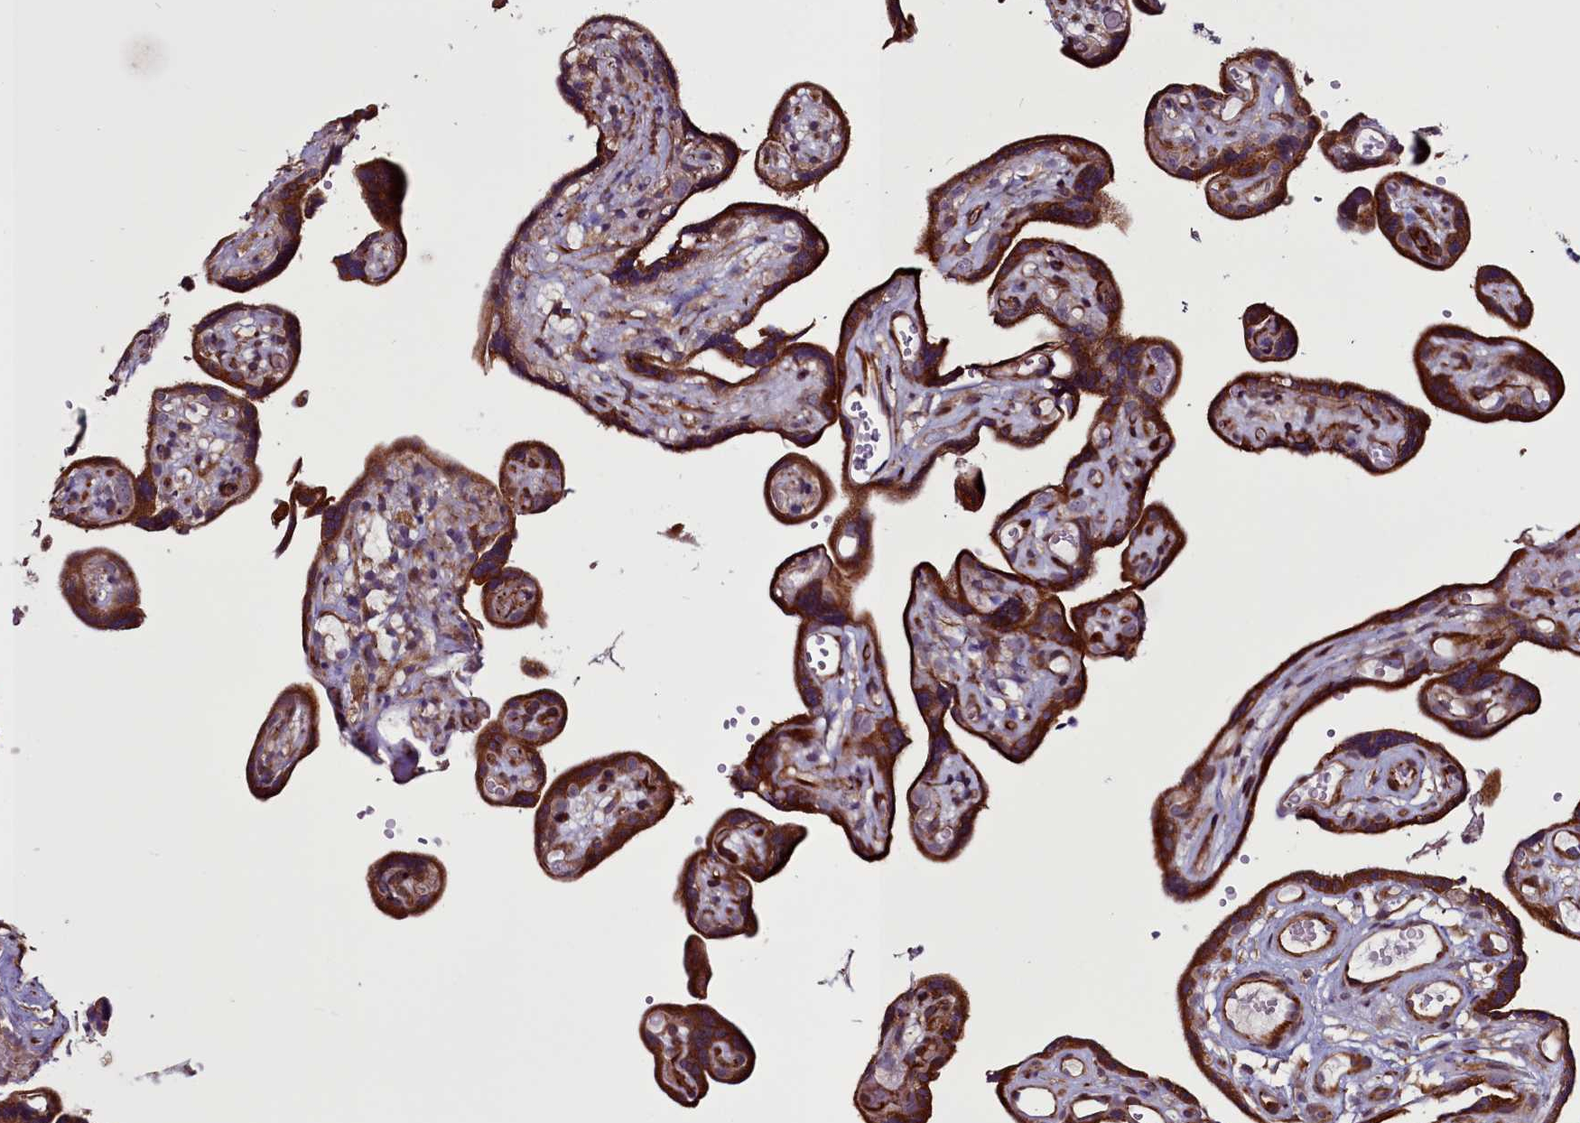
{"staining": {"intensity": "strong", "quantity": "25%-75%", "location": "cytoplasmic/membranous"}, "tissue": "placenta", "cell_type": "Decidual cells", "image_type": "normal", "snomed": [{"axis": "morphology", "description": "Normal tissue, NOS"}, {"axis": "topography", "description": "Placenta"}], "caption": "An immunohistochemistry (IHC) micrograph of normal tissue is shown. Protein staining in brown shows strong cytoplasmic/membranous positivity in placenta within decidual cells. Immunohistochemistry (ihc) stains the protein of interest in brown and the nuclei are stained blue.", "gene": "MCRIP1", "patient": {"sex": "female", "age": 30}}